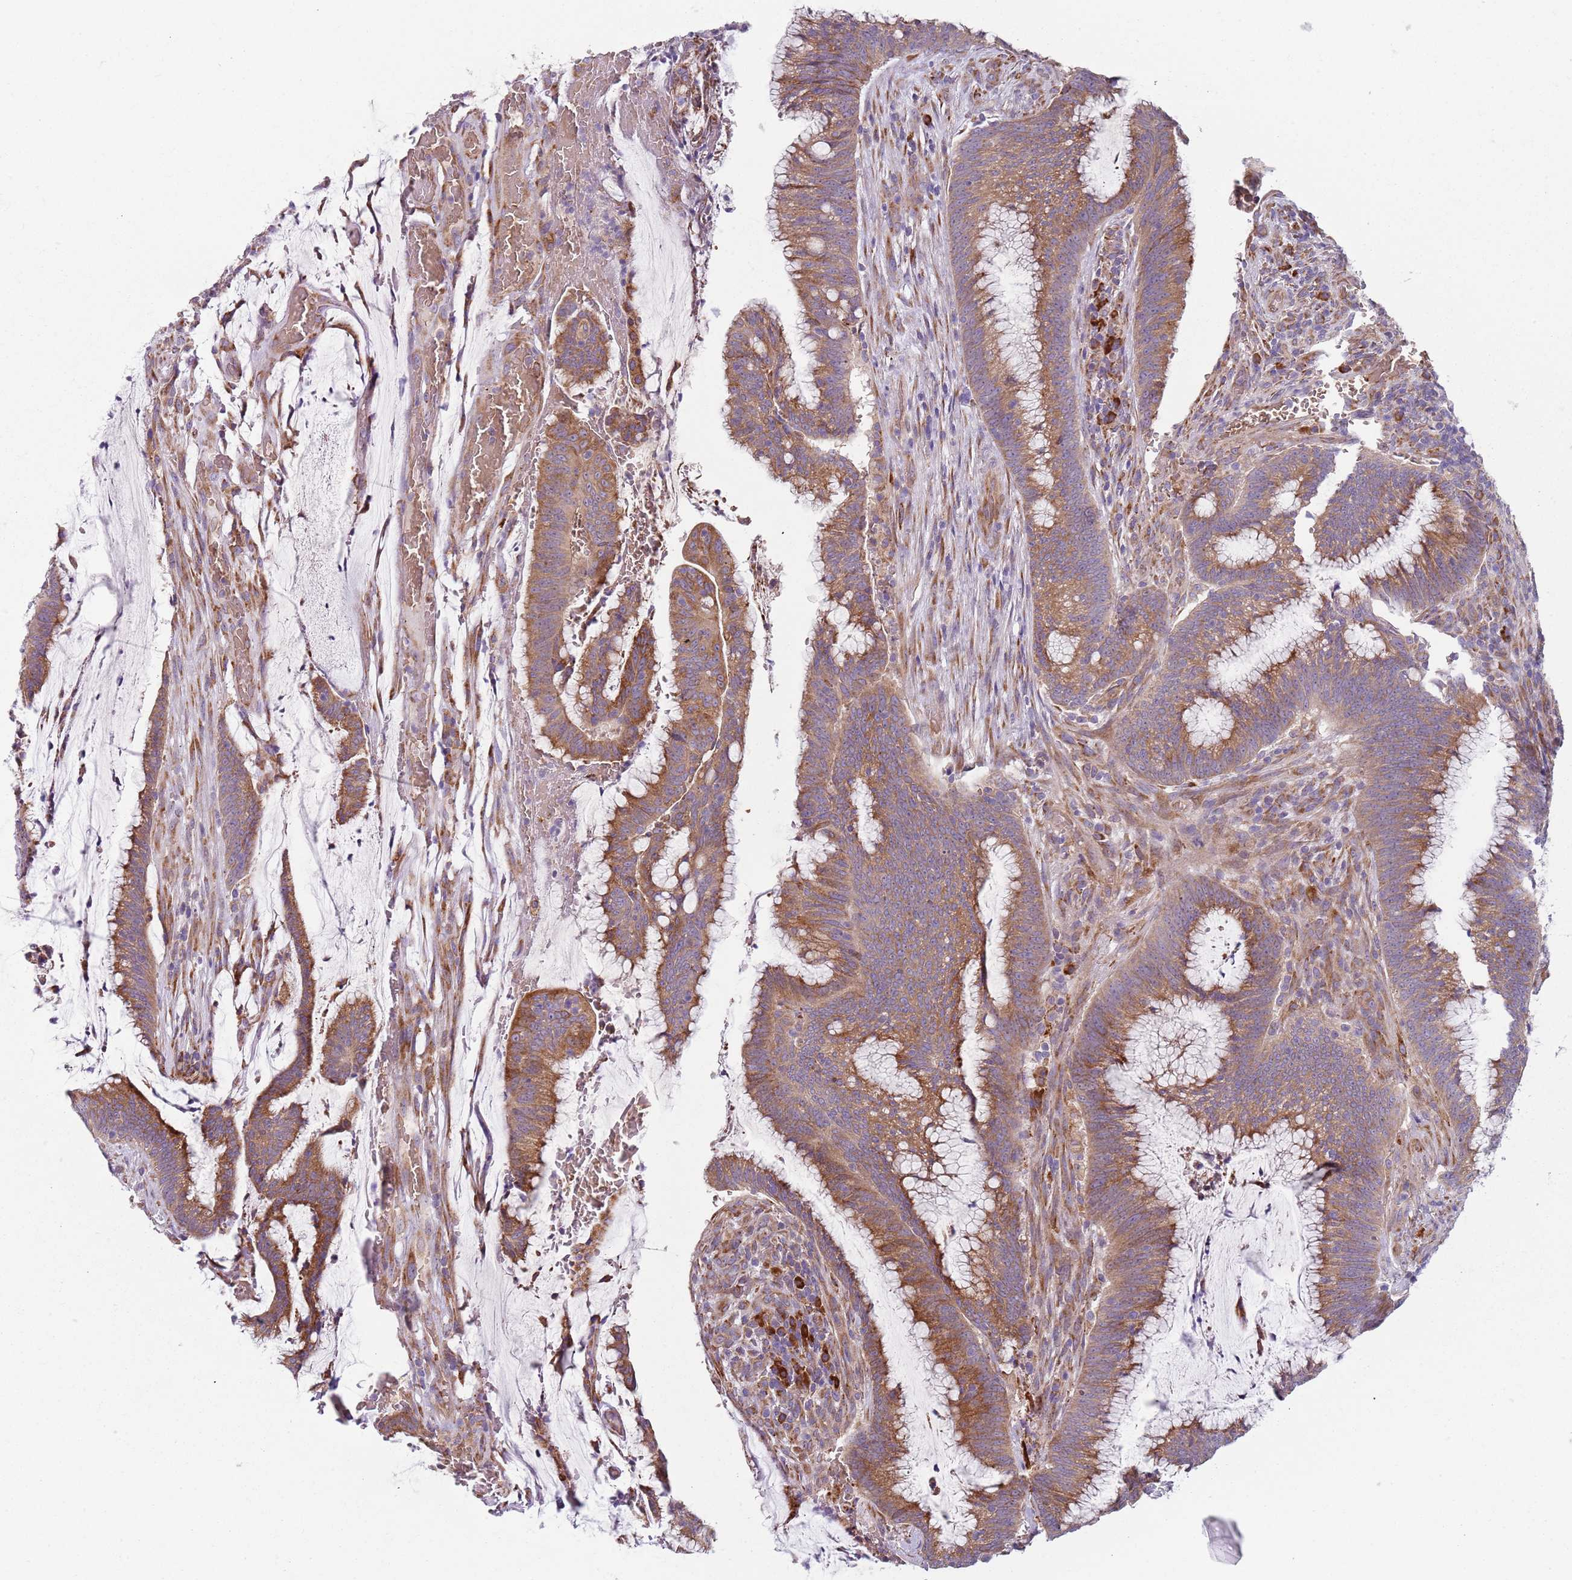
{"staining": {"intensity": "moderate", "quantity": "25%-75%", "location": "cytoplasmic/membranous"}, "tissue": "colorectal cancer", "cell_type": "Tumor cells", "image_type": "cancer", "snomed": [{"axis": "morphology", "description": "Adenocarcinoma, NOS"}, {"axis": "topography", "description": "Rectum"}], "caption": "This photomicrograph displays immunohistochemistry staining of human colorectal adenocarcinoma, with medium moderate cytoplasmic/membranous expression in about 25%-75% of tumor cells.", "gene": "SPATA2", "patient": {"sex": "female", "age": 77}}